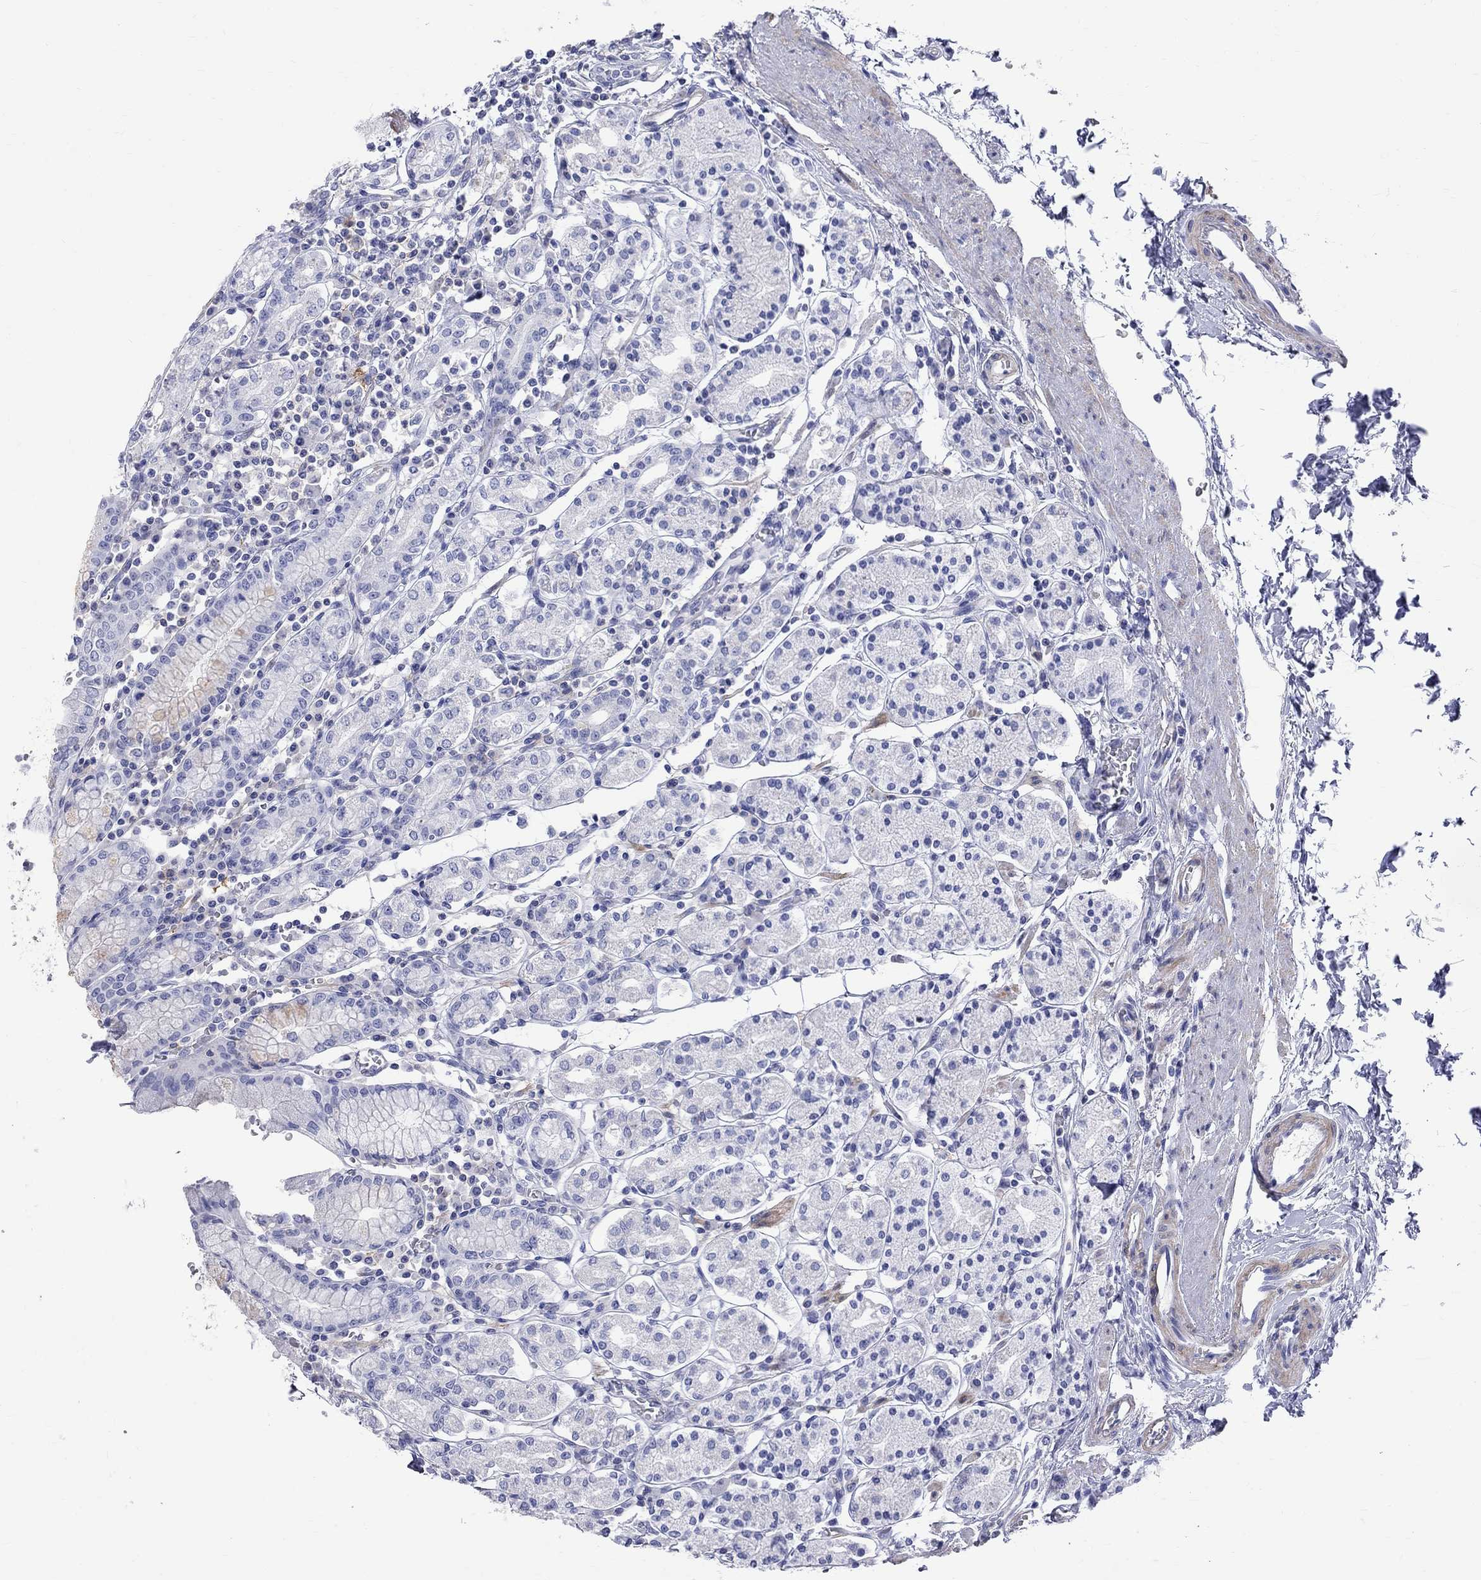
{"staining": {"intensity": "negative", "quantity": "none", "location": "none"}, "tissue": "stomach", "cell_type": "Glandular cells", "image_type": "normal", "snomed": [{"axis": "morphology", "description": "Normal tissue, NOS"}, {"axis": "topography", "description": "Stomach, upper"}, {"axis": "topography", "description": "Stomach"}], "caption": "Glandular cells are negative for brown protein staining in normal stomach. (Stains: DAB immunohistochemistry with hematoxylin counter stain, Microscopy: brightfield microscopy at high magnification).", "gene": "S100A3", "patient": {"sex": "male", "age": 62}}